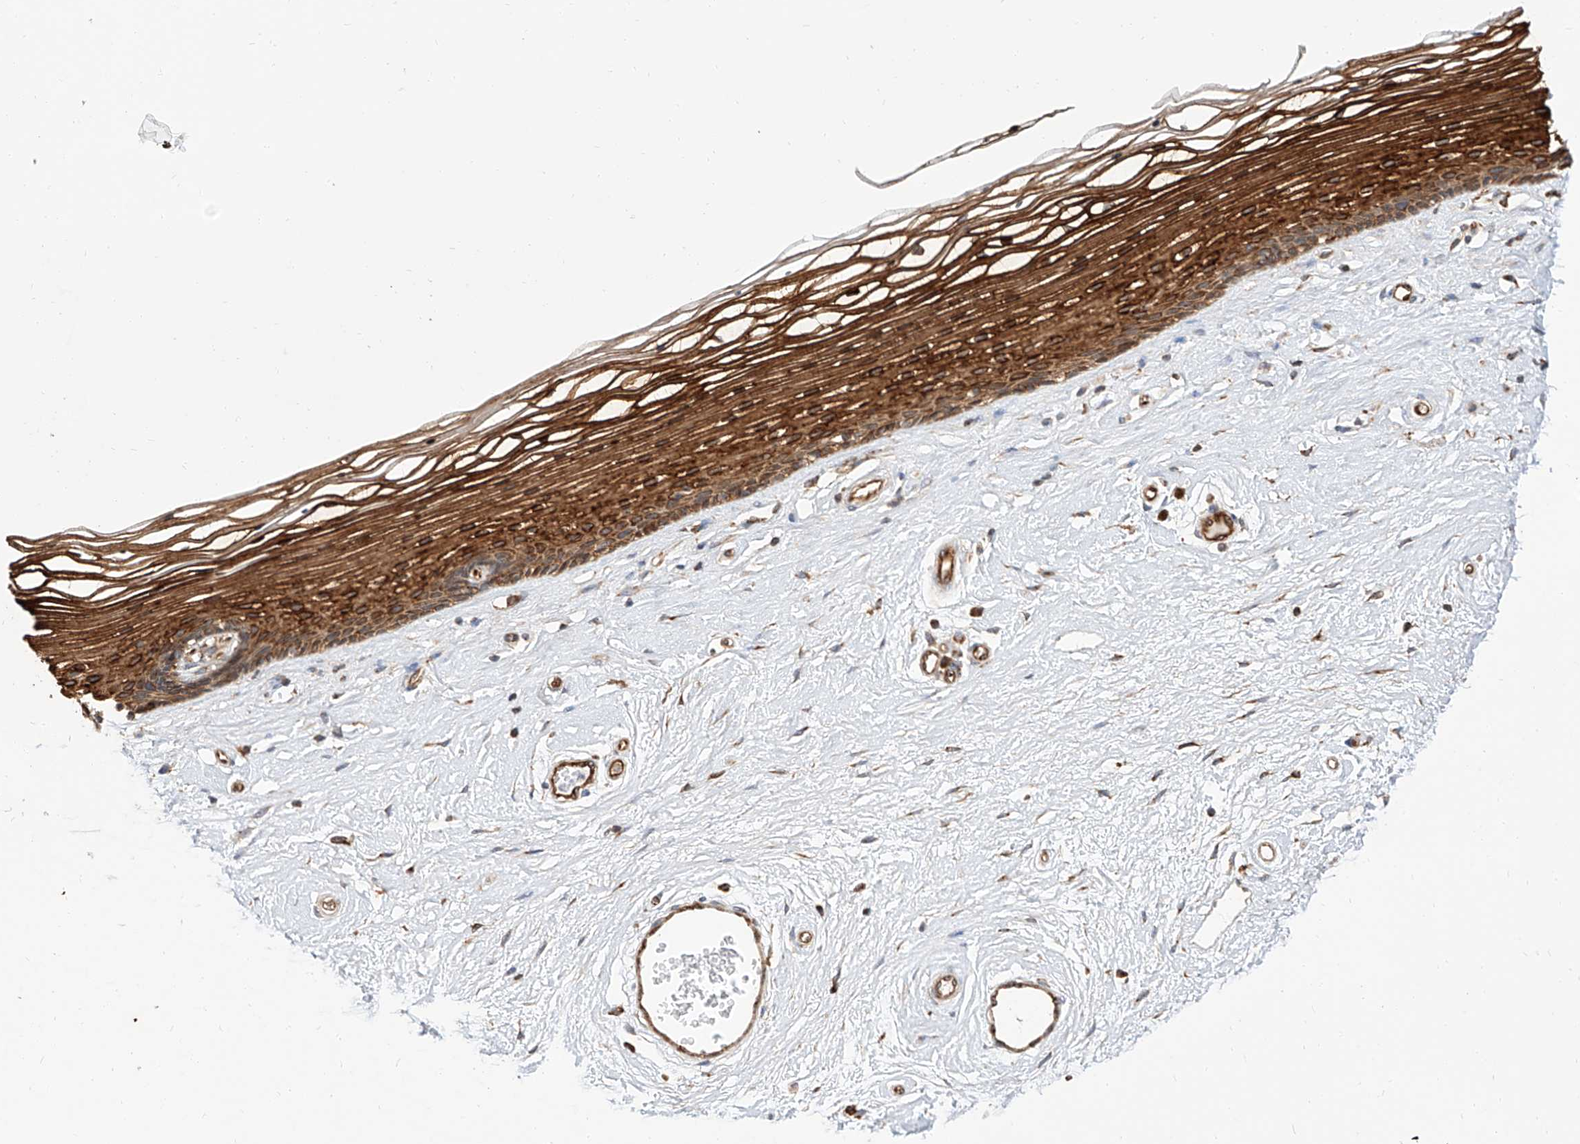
{"staining": {"intensity": "strong", "quantity": ">75%", "location": "cytoplasmic/membranous"}, "tissue": "vagina", "cell_type": "Squamous epithelial cells", "image_type": "normal", "snomed": [{"axis": "morphology", "description": "Normal tissue, NOS"}, {"axis": "topography", "description": "Vagina"}], "caption": "The histopathology image reveals immunohistochemical staining of unremarkable vagina. There is strong cytoplasmic/membranous expression is present in about >75% of squamous epithelial cells. (DAB (3,3'-diaminobenzidine) IHC, brown staining for protein, blue staining for nuclei).", "gene": "ISCA2", "patient": {"sex": "female", "age": 46}}